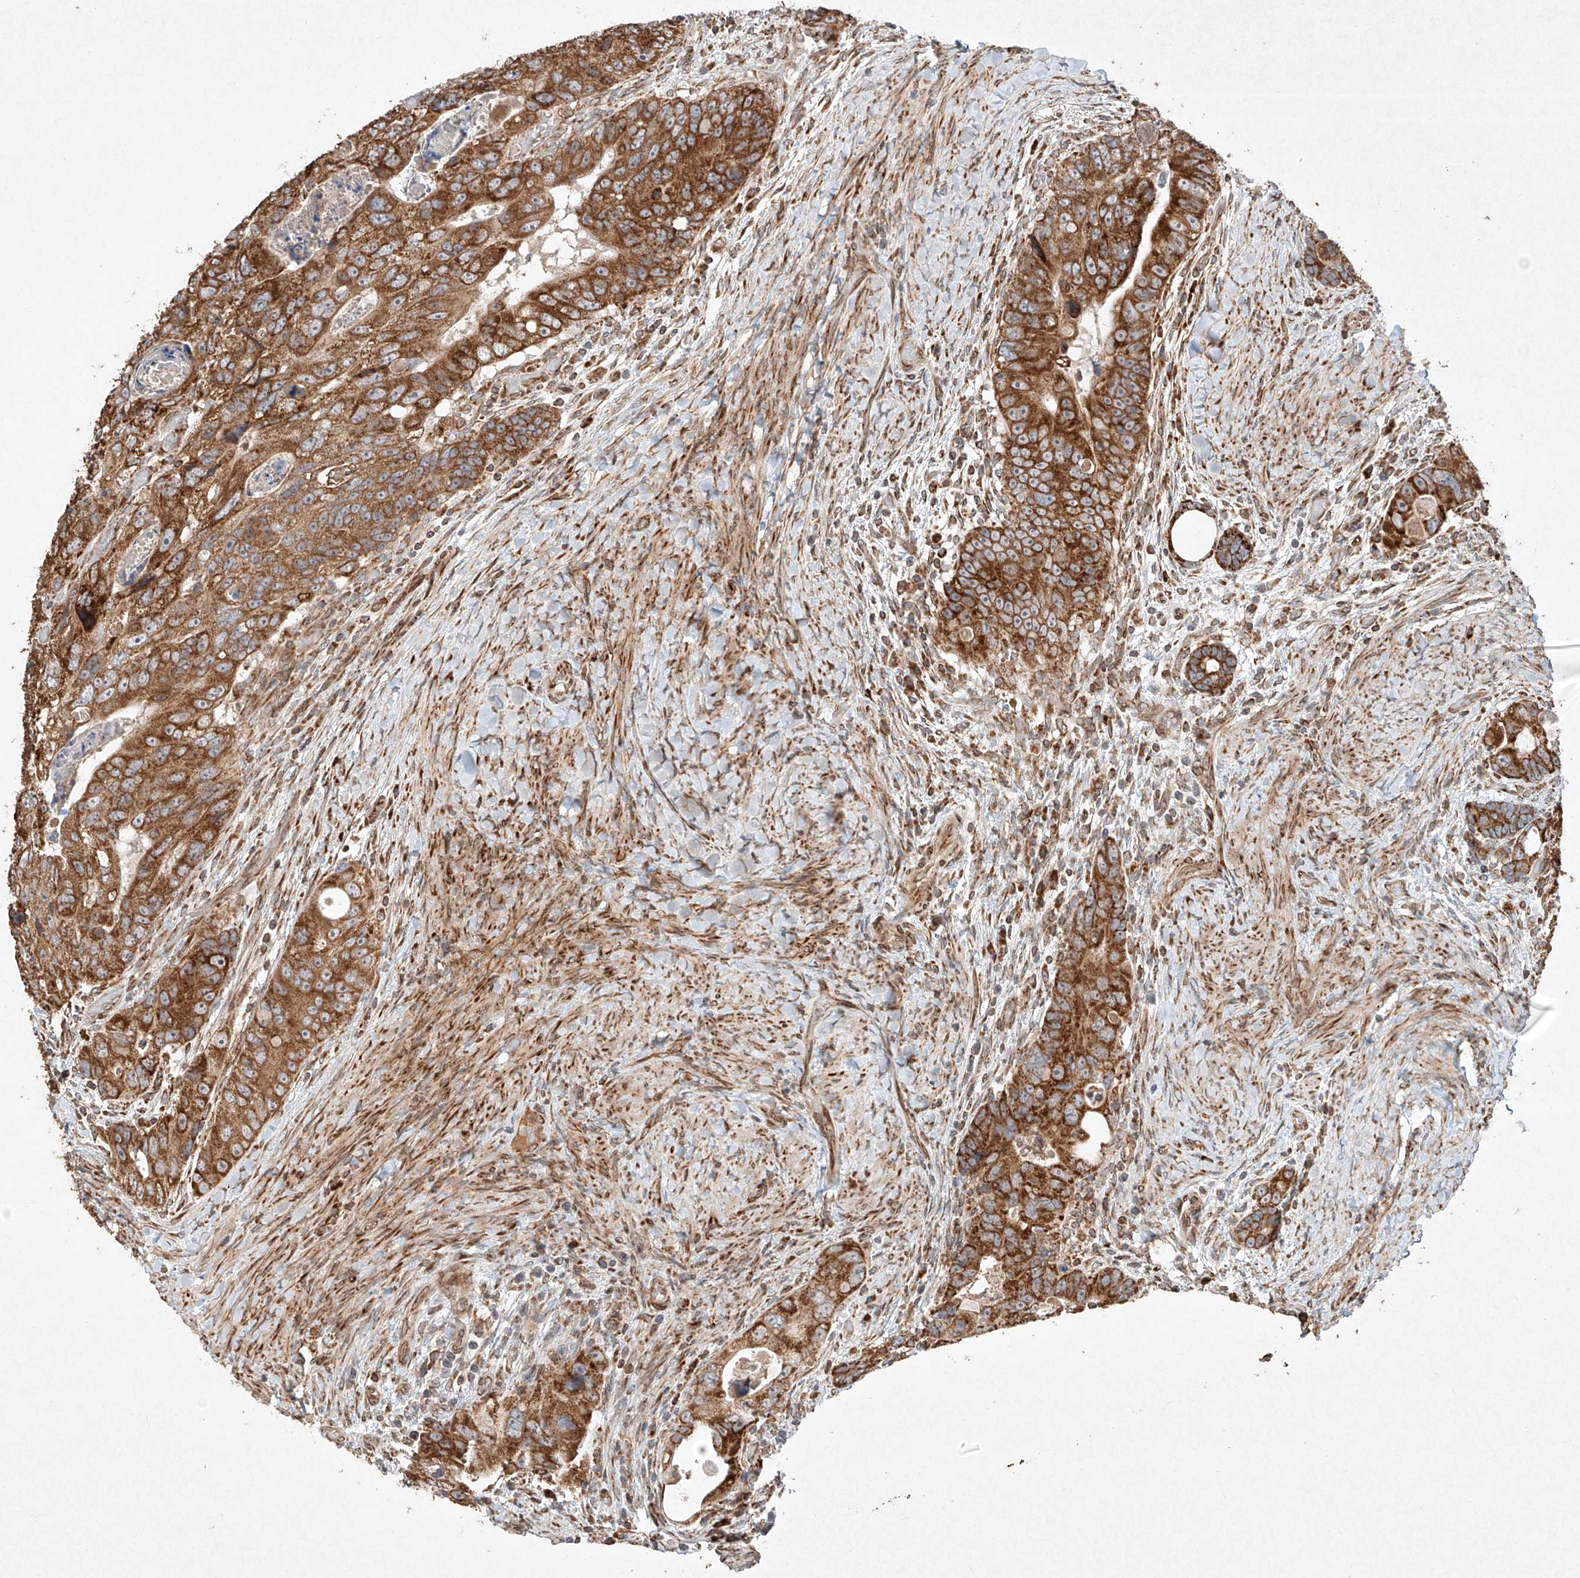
{"staining": {"intensity": "strong", "quantity": ">75%", "location": "cytoplasmic/membranous"}, "tissue": "colorectal cancer", "cell_type": "Tumor cells", "image_type": "cancer", "snomed": [{"axis": "morphology", "description": "Adenocarcinoma, NOS"}, {"axis": "topography", "description": "Rectum"}], "caption": "Immunohistochemistry (DAB (3,3'-diaminobenzidine)) staining of adenocarcinoma (colorectal) displays strong cytoplasmic/membranous protein positivity in about >75% of tumor cells.", "gene": "SEMA3B", "patient": {"sex": "male", "age": 59}}